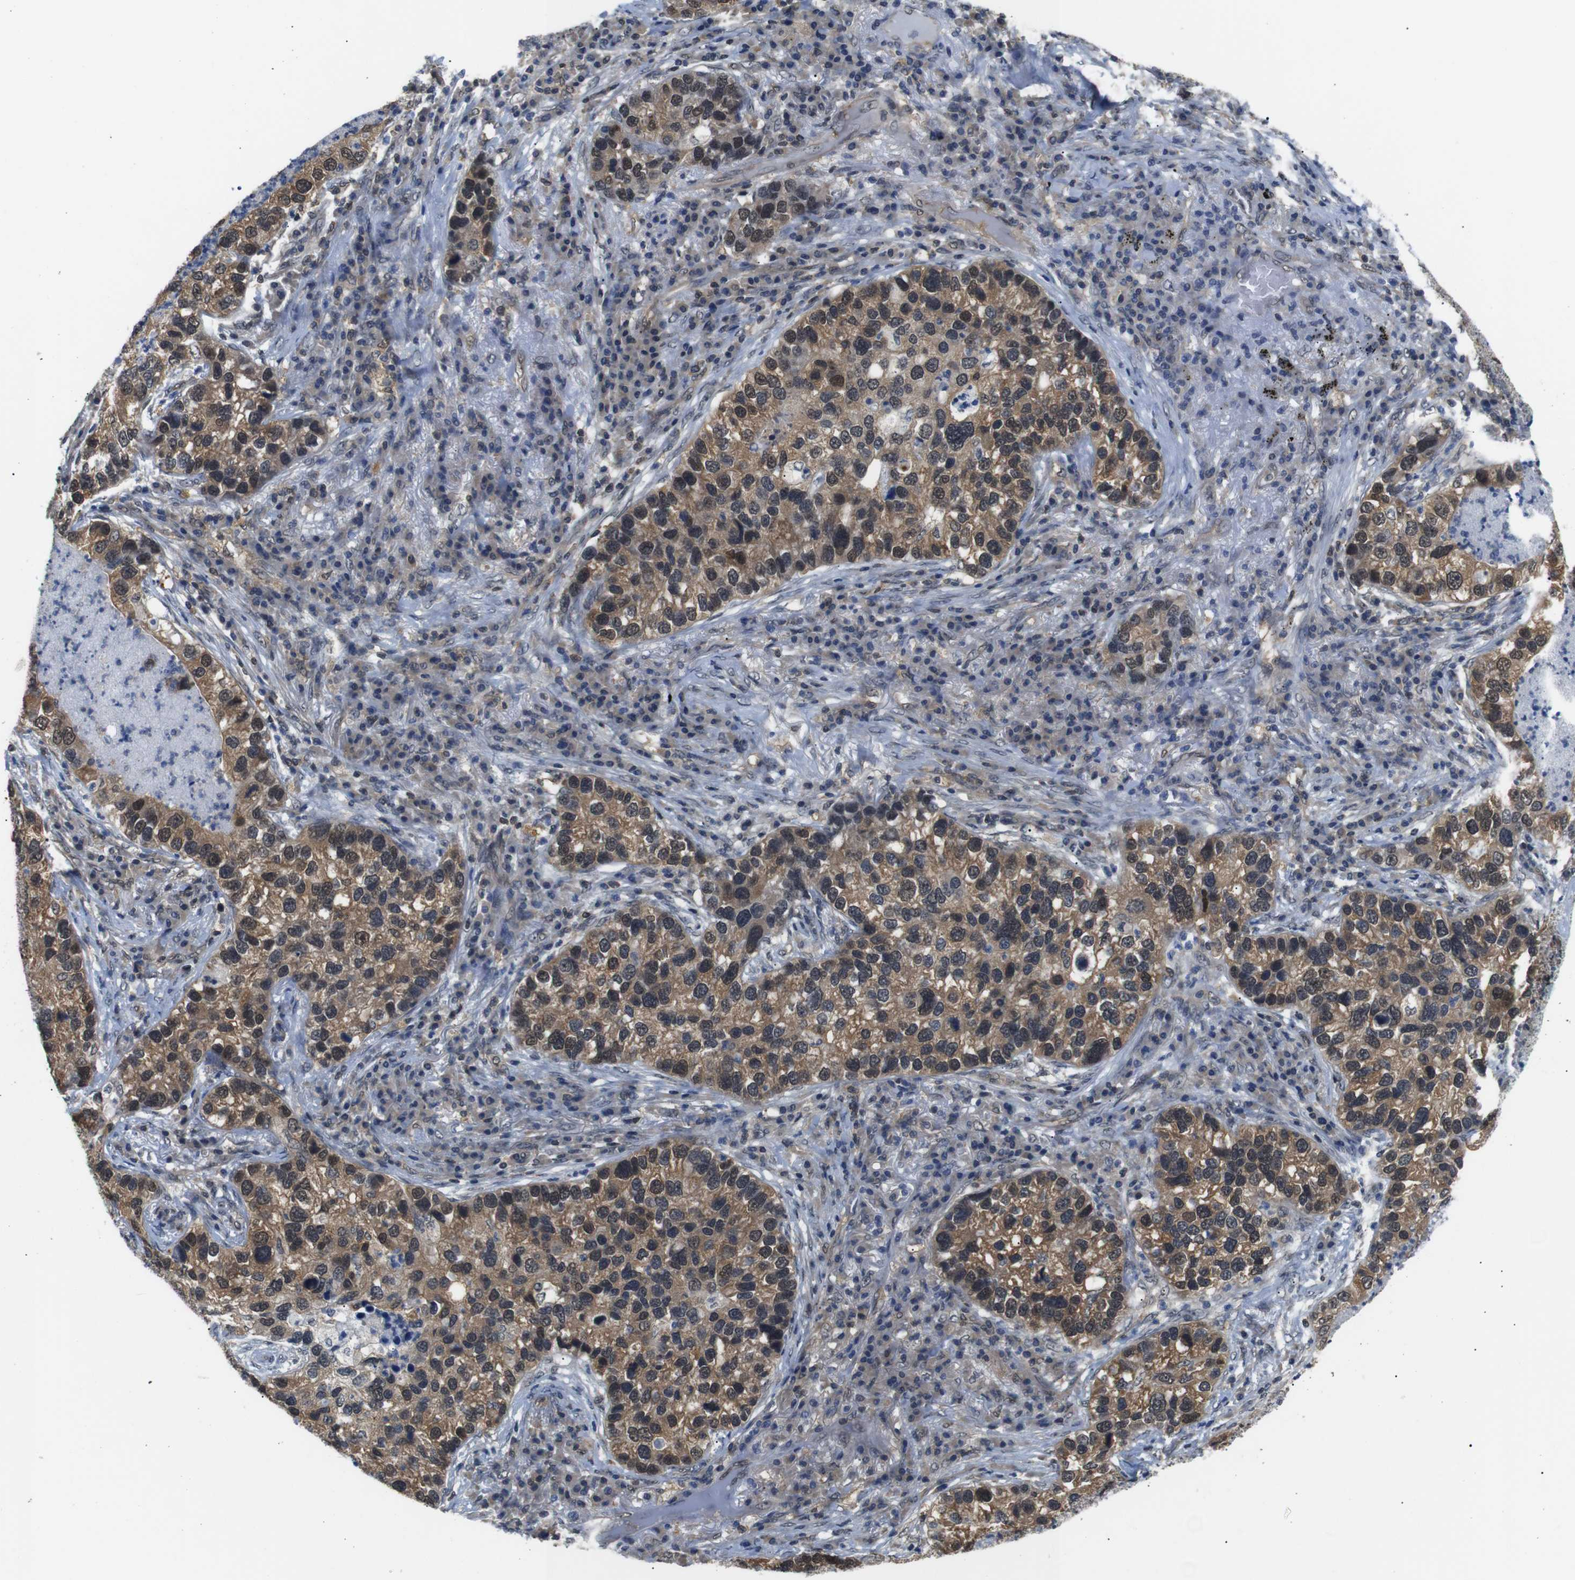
{"staining": {"intensity": "moderate", "quantity": ">75%", "location": "cytoplasmic/membranous,nuclear"}, "tissue": "lung cancer", "cell_type": "Tumor cells", "image_type": "cancer", "snomed": [{"axis": "morphology", "description": "Normal tissue, NOS"}, {"axis": "morphology", "description": "Adenocarcinoma, NOS"}, {"axis": "topography", "description": "Bronchus"}, {"axis": "topography", "description": "Lung"}], "caption": "Lung cancer stained with immunohistochemistry (IHC) shows moderate cytoplasmic/membranous and nuclear expression in approximately >75% of tumor cells. (IHC, brightfield microscopy, high magnification).", "gene": "UBXN1", "patient": {"sex": "male", "age": 54}}